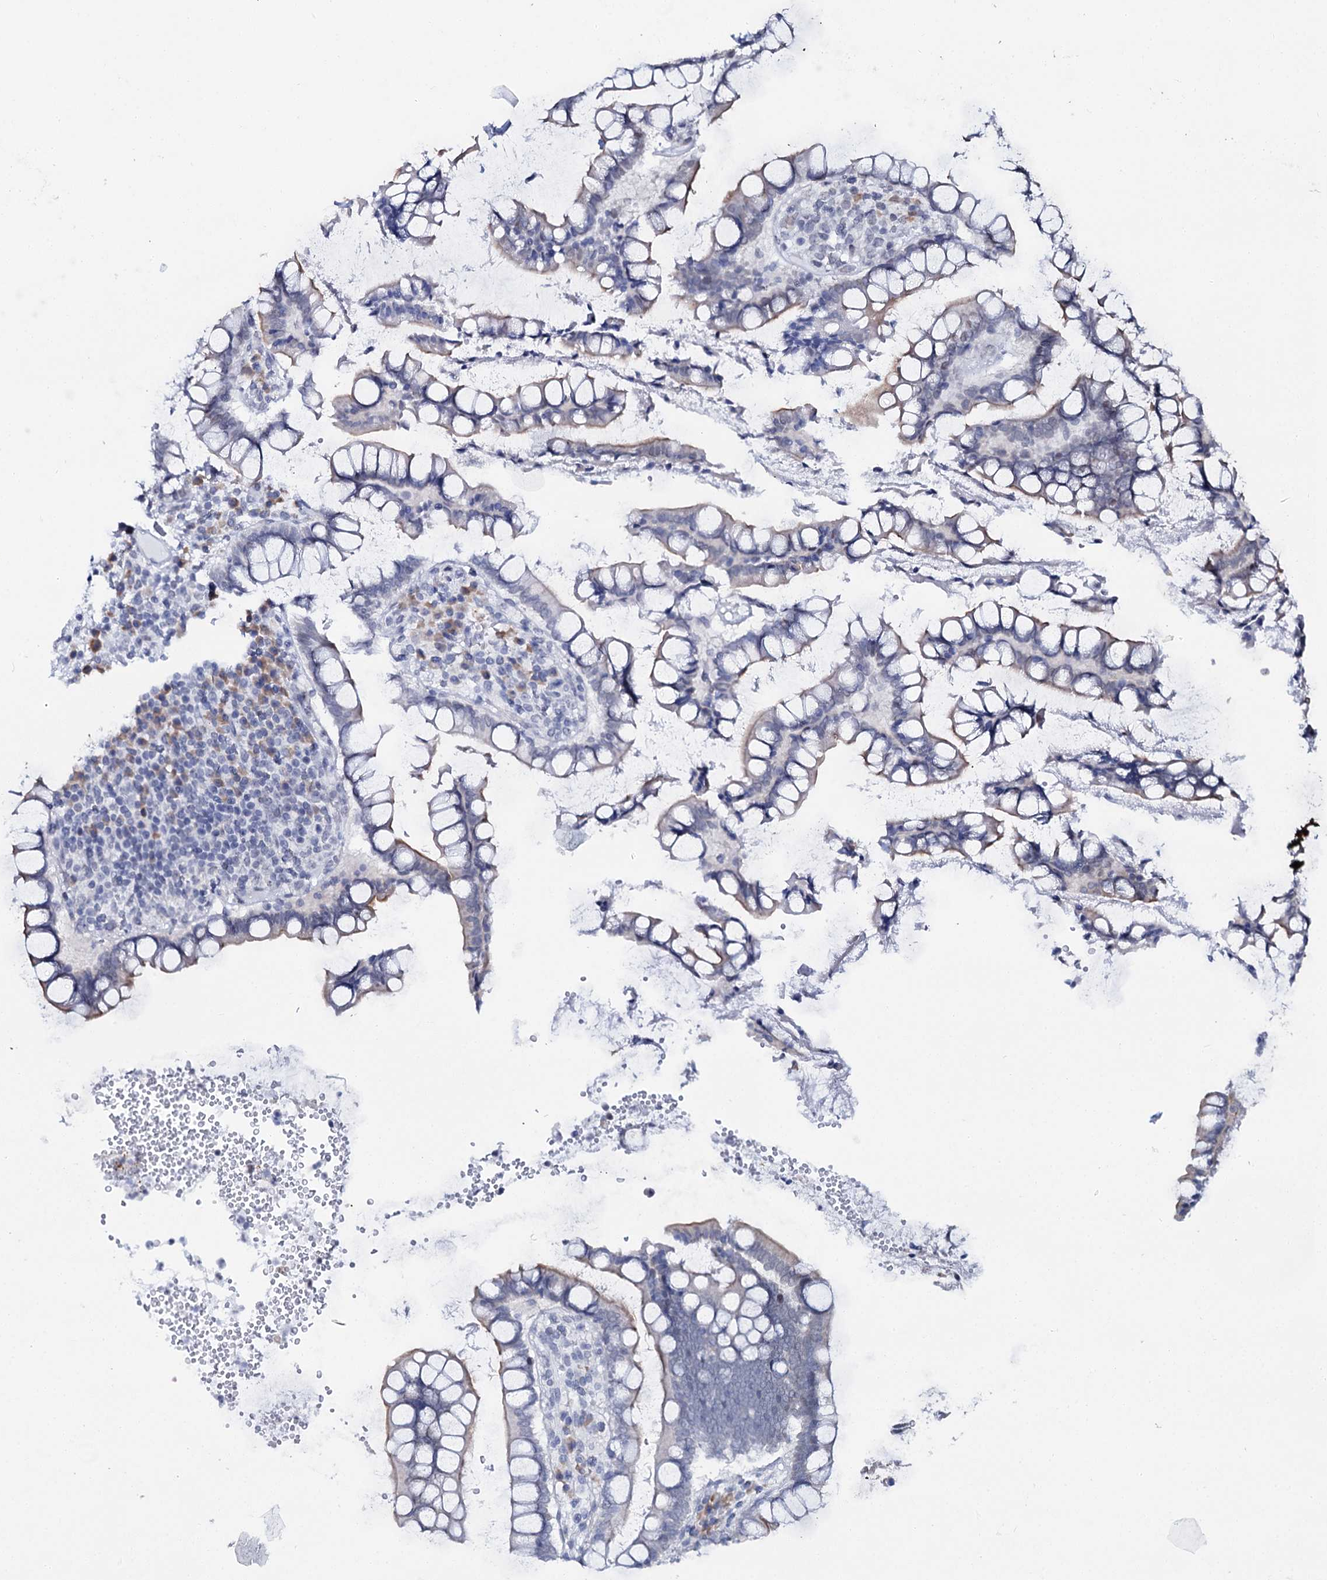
{"staining": {"intensity": "negative", "quantity": "none", "location": "none"}, "tissue": "colon", "cell_type": "Endothelial cells", "image_type": "normal", "snomed": [{"axis": "morphology", "description": "Normal tissue, NOS"}, {"axis": "topography", "description": "Colon"}], "caption": "Protein analysis of normal colon exhibits no significant expression in endothelial cells. Nuclei are stained in blue.", "gene": "SPATS2", "patient": {"sex": "female", "age": 79}}